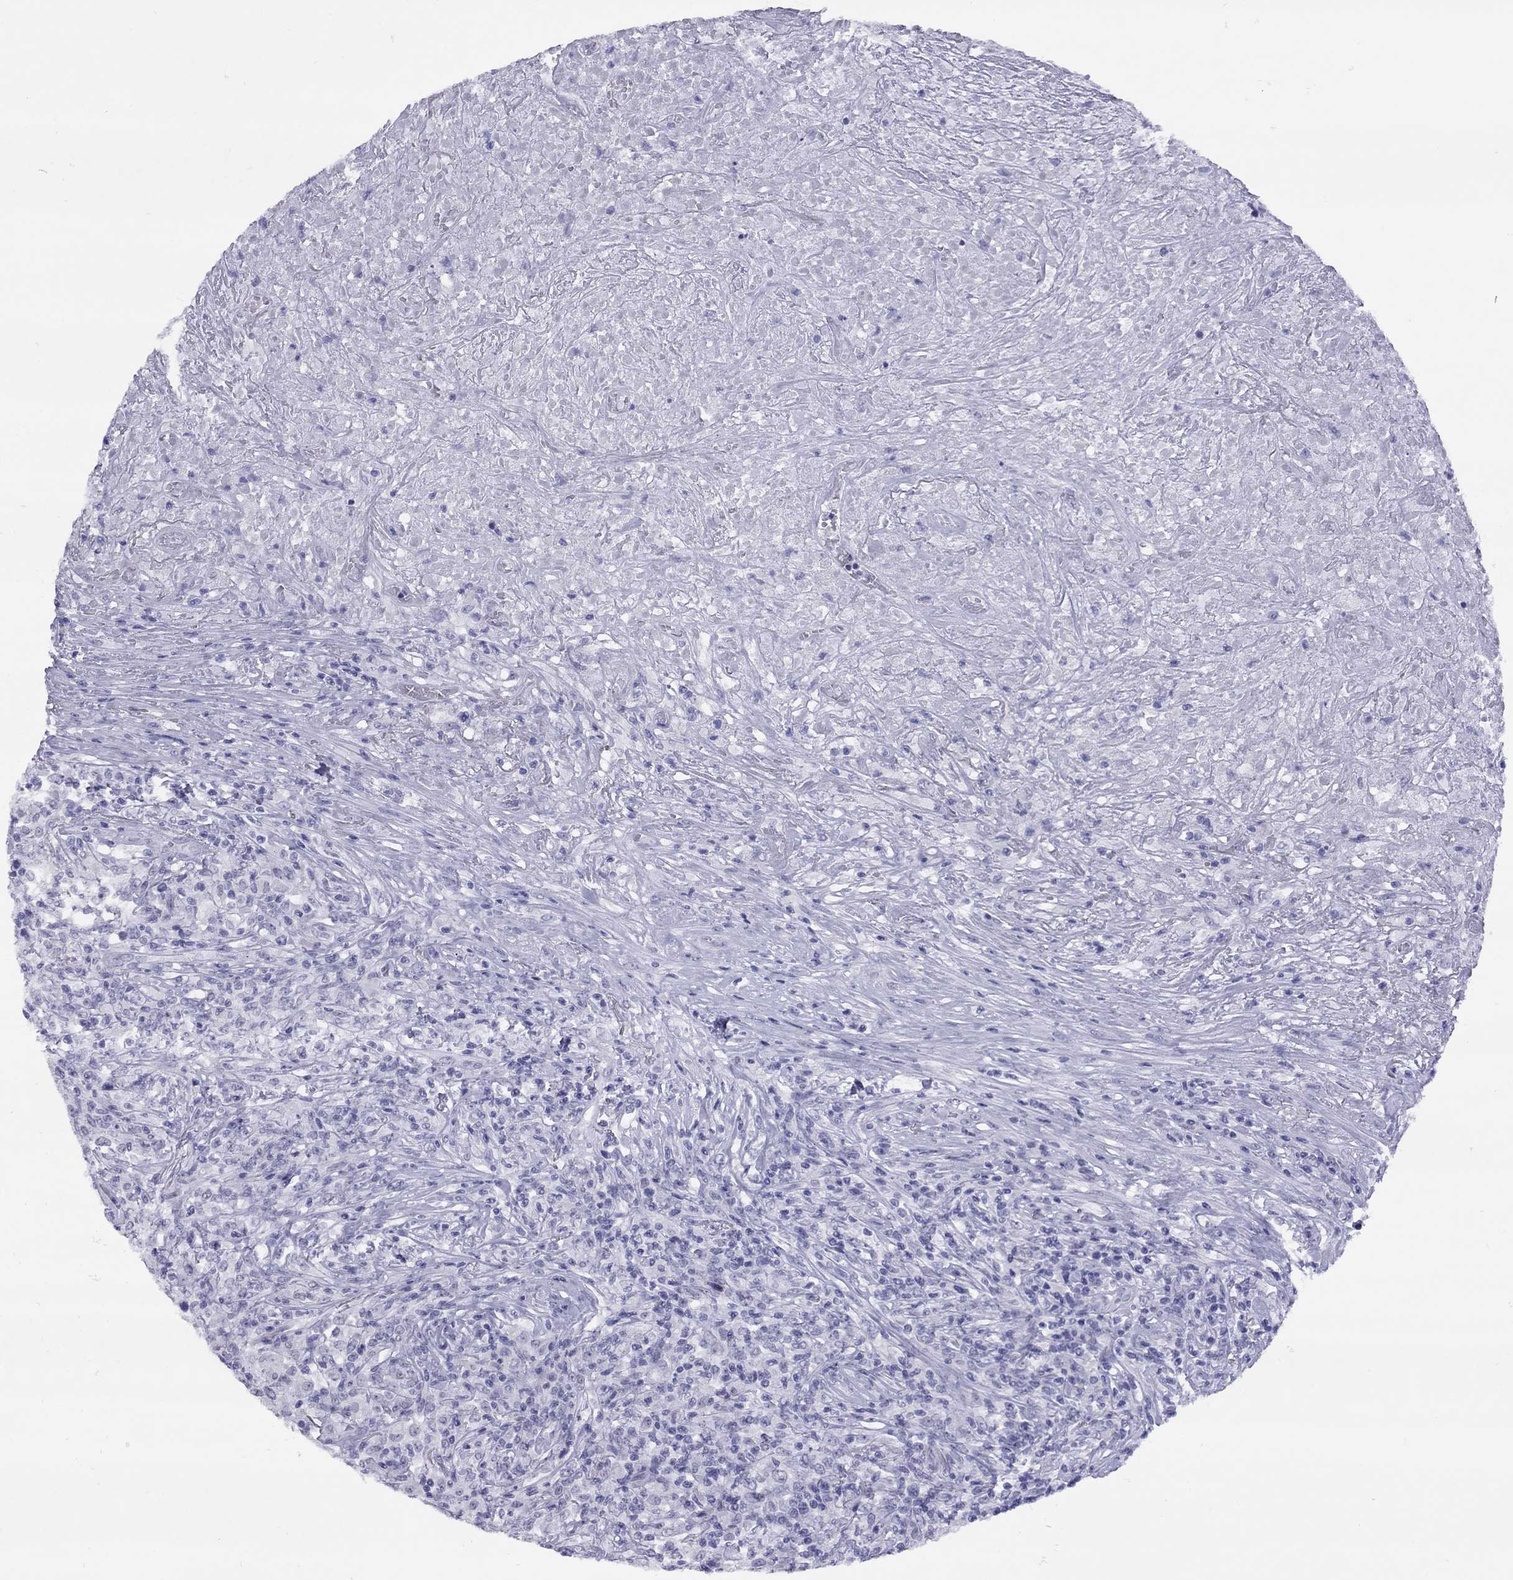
{"staining": {"intensity": "negative", "quantity": "none", "location": "none"}, "tissue": "lymphoma", "cell_type": "Tumor cells", "image_type": "cancer", "snomed": [{"axis": "morphology", "description": "Malignant lymphoma, non-Hodgkin's type, High grade"}, {"axis": "topography", "description": "Lung"}], "caption": "Protein analysis of high-grade malignant lymphoma, non-Hodgkin's type shows no significant staining in tumor cells.", "gene": "LYAR", "patient": {"sex": "male", "age": 79}}